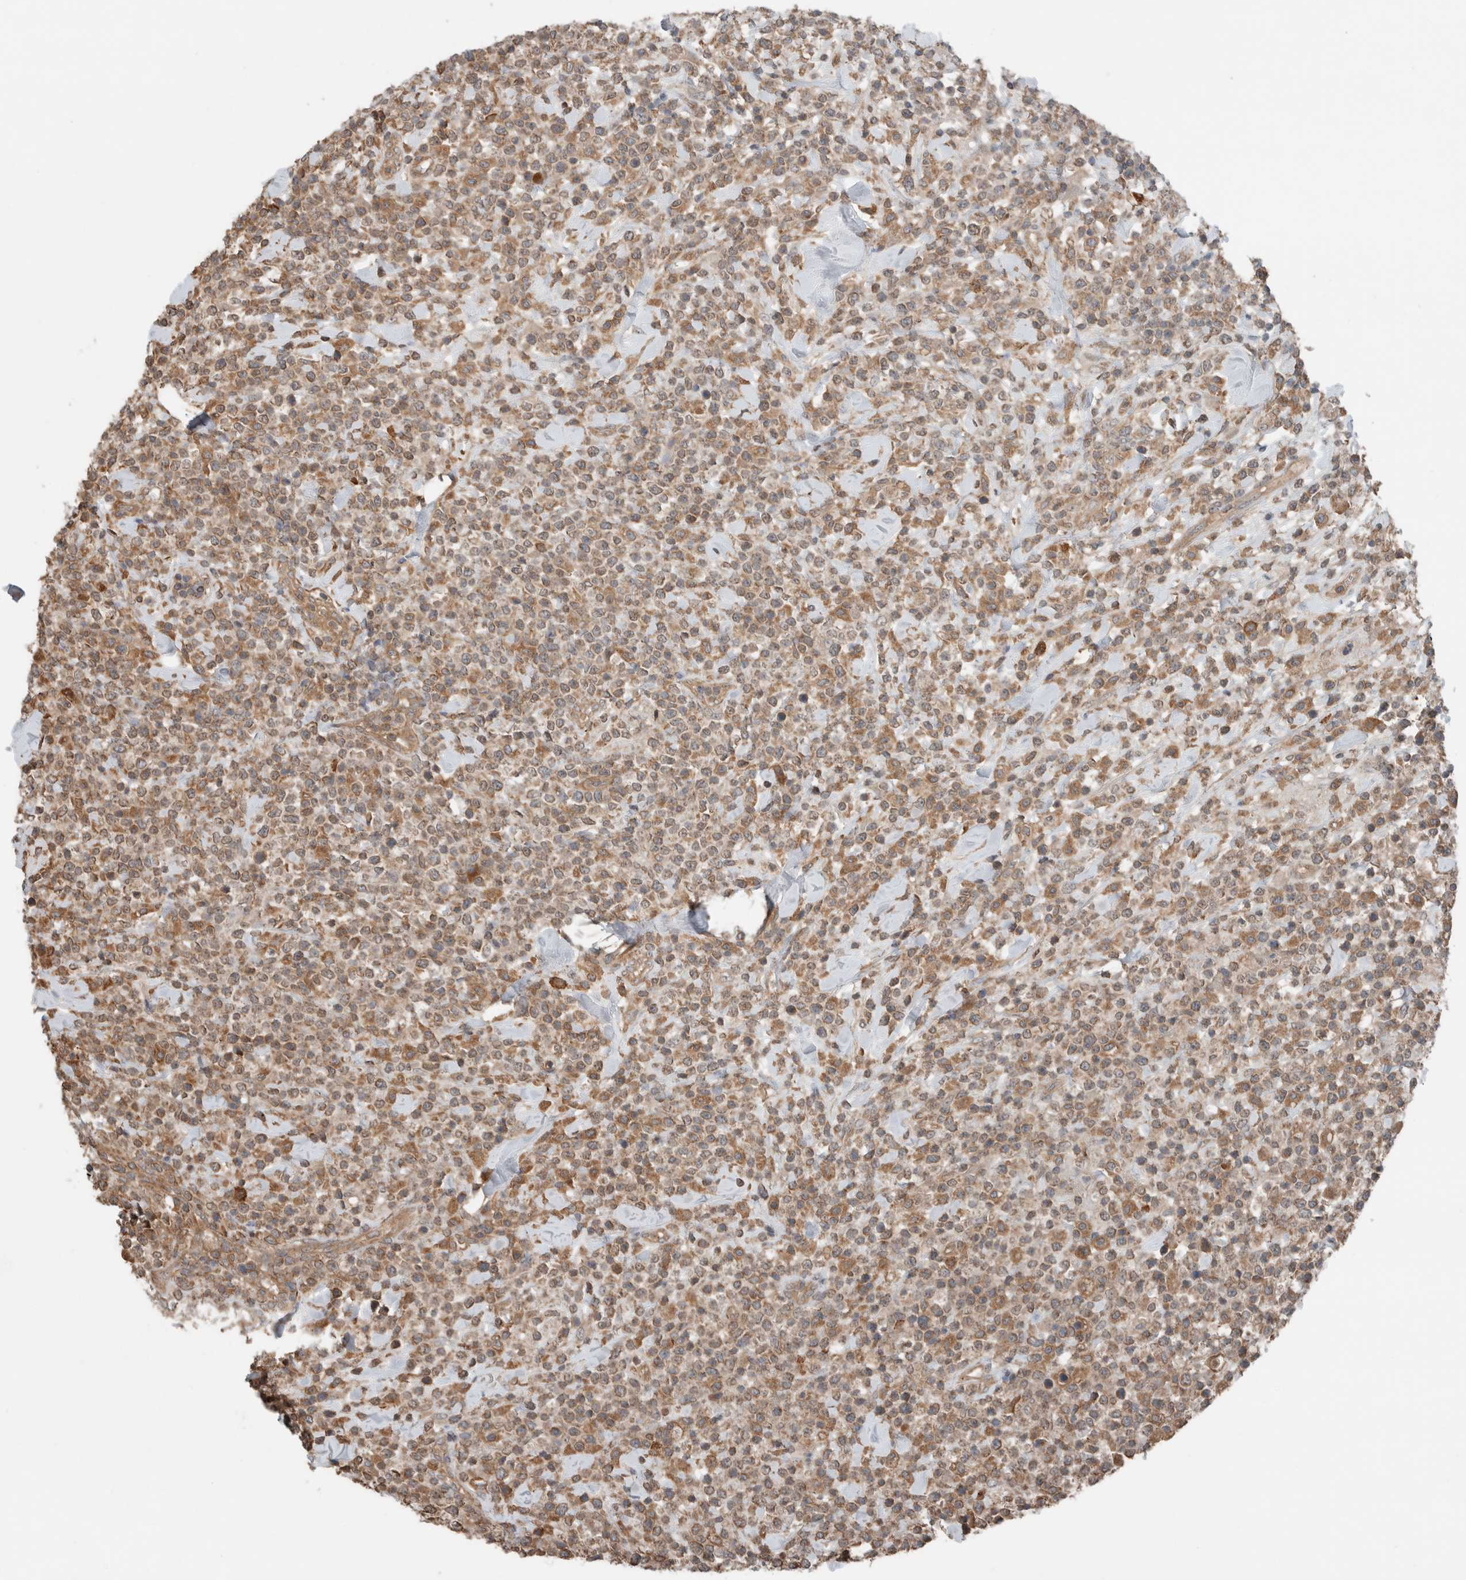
{"staining": {"intensity": "moderate", "quantity": ">75%", "location": "cytoplasmic/membranous"}, "tissue": "lymphoma", "cell_type": "Tumor cells", "image_type": "cancer", "snomed": [{"axis": "morphology", "description": "Malignant lymphoma, non-Hodgkin's type, High grade"}, {"axis": "topography", "description": "Colon"}], "caption": "A histopathology image showing moderate cytoplasmic/membranous expression in about >75% of tumor cells in malignant lymphoma, non-Hodgkin's type (high-grade), as visualized by brown immunohistochemical staining.", "gene": "KLK14", "patient": {"sex": "female", "age": 53}}